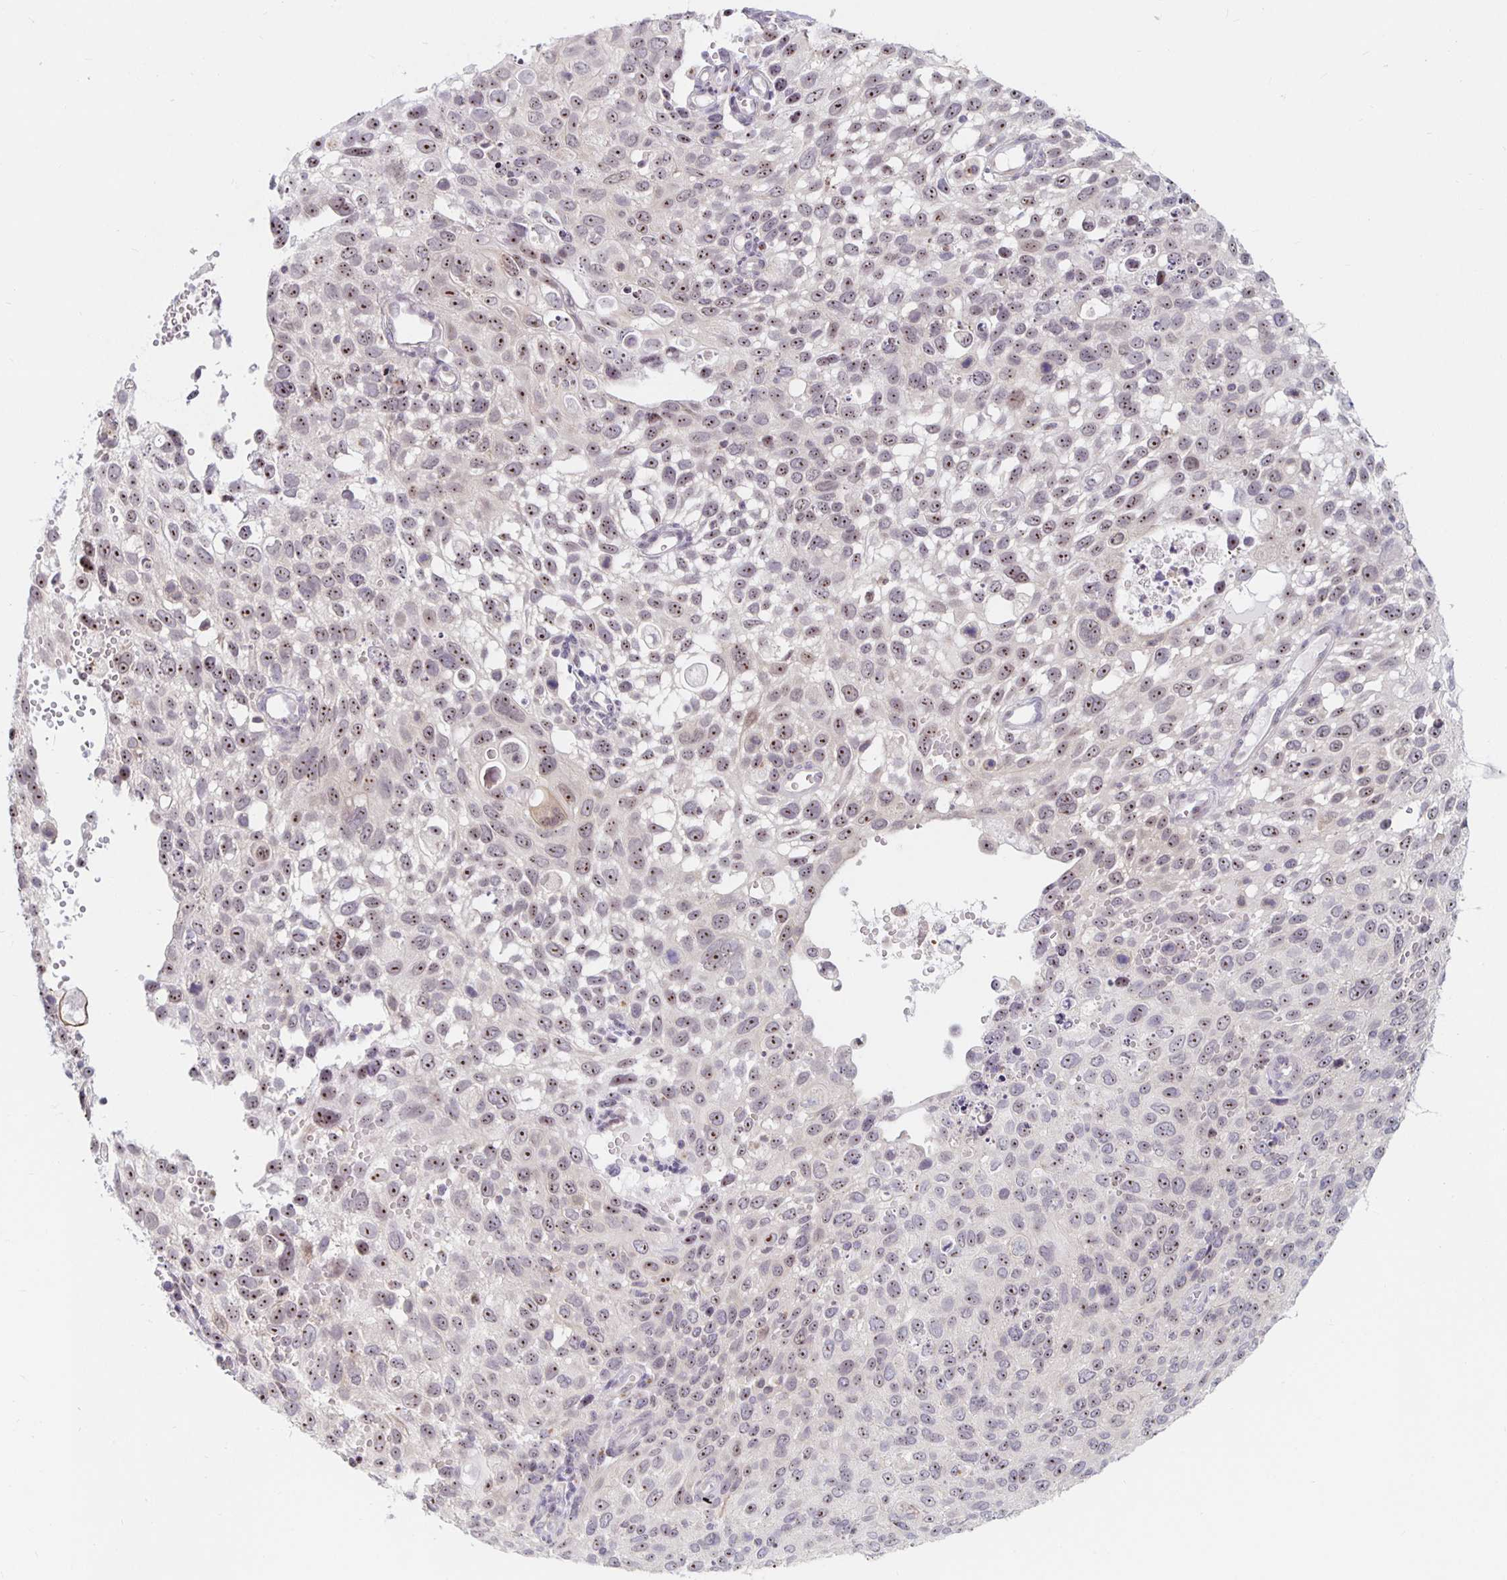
{"staining": {"intensity": "moderate", "quantity": ">75%", "location": "nuclear"}, "tissue": "cervical cancer", "cell_type": "Tumor cells", "image_type": "cancer", "snomed": [{"axis": "morphology", "description": "Squamous cell carcinoma, NOS"}, {"axis": "topography", "description": "Cervix"}], "caption": "Immunohistochemical staining of human cervical squamous cell carcinoma shows medium levels of moderate nuclear protein staining in about >75% of tumor cells. The staining was performed using DAB to visualize the protein expression in brown, while the nuclei were stained in blue with hematoxylin (Magnification: 20x).", "gene": "NUP85", "patient": {"sex": "female", "age": 70}}